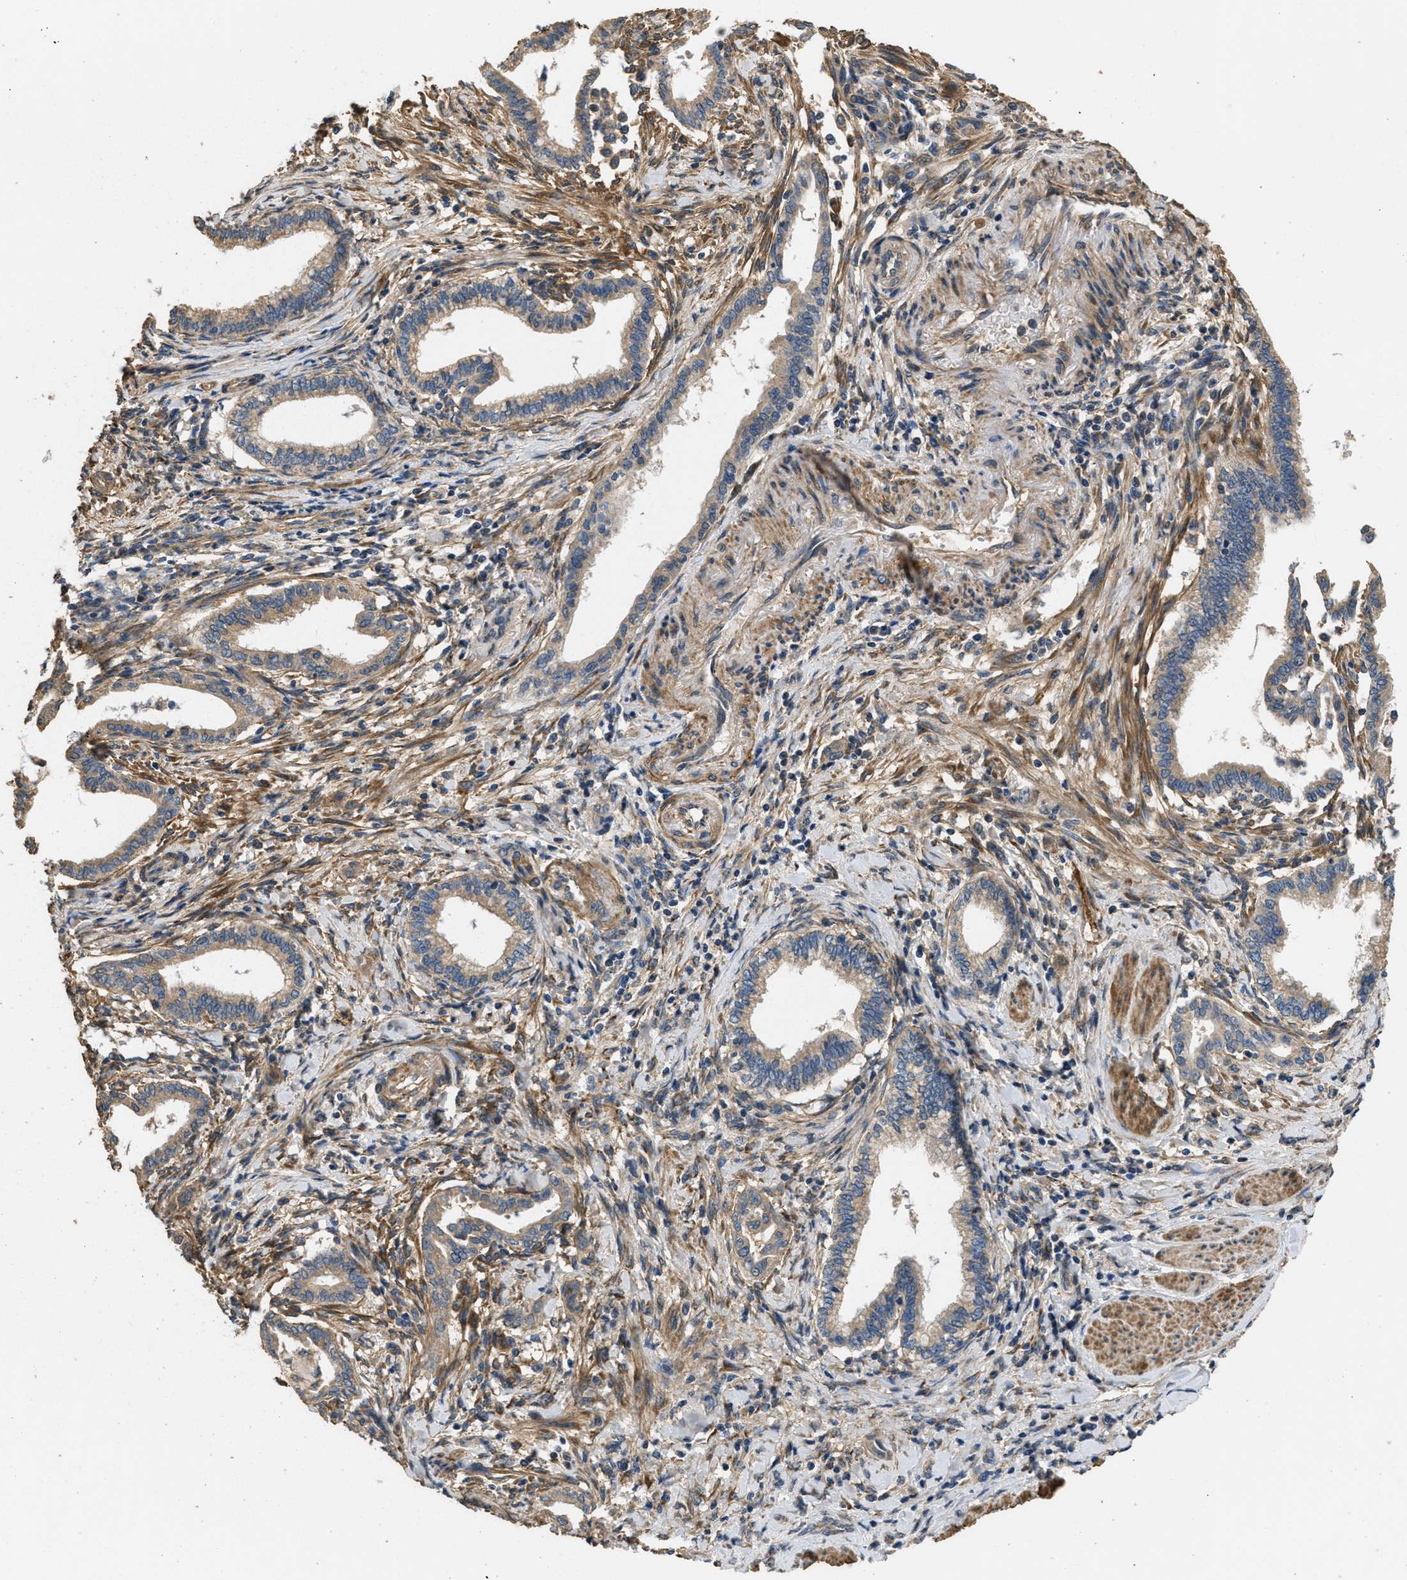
{"staining": {"intensity": "weak", "quantity": ">75%", "location": "cytoplasmic/membranous"}, "tissue": "pancreatic cancer", "cell_type": "Tumor cells", "image_type": "cancer", "snomed": [{"axis": "morphology", "description": "Adenocarcinoma, NOS"}, {"axis": "topography", "description": "Pancreas"}], "caption": "Pancreatic adenocarcinoma tissue exhibits weak cytoplasmic/membranous positivity in approximately >75% of tumor cells", "gene": "THBS2", "patient": {"sex": "female", "age": 64}}